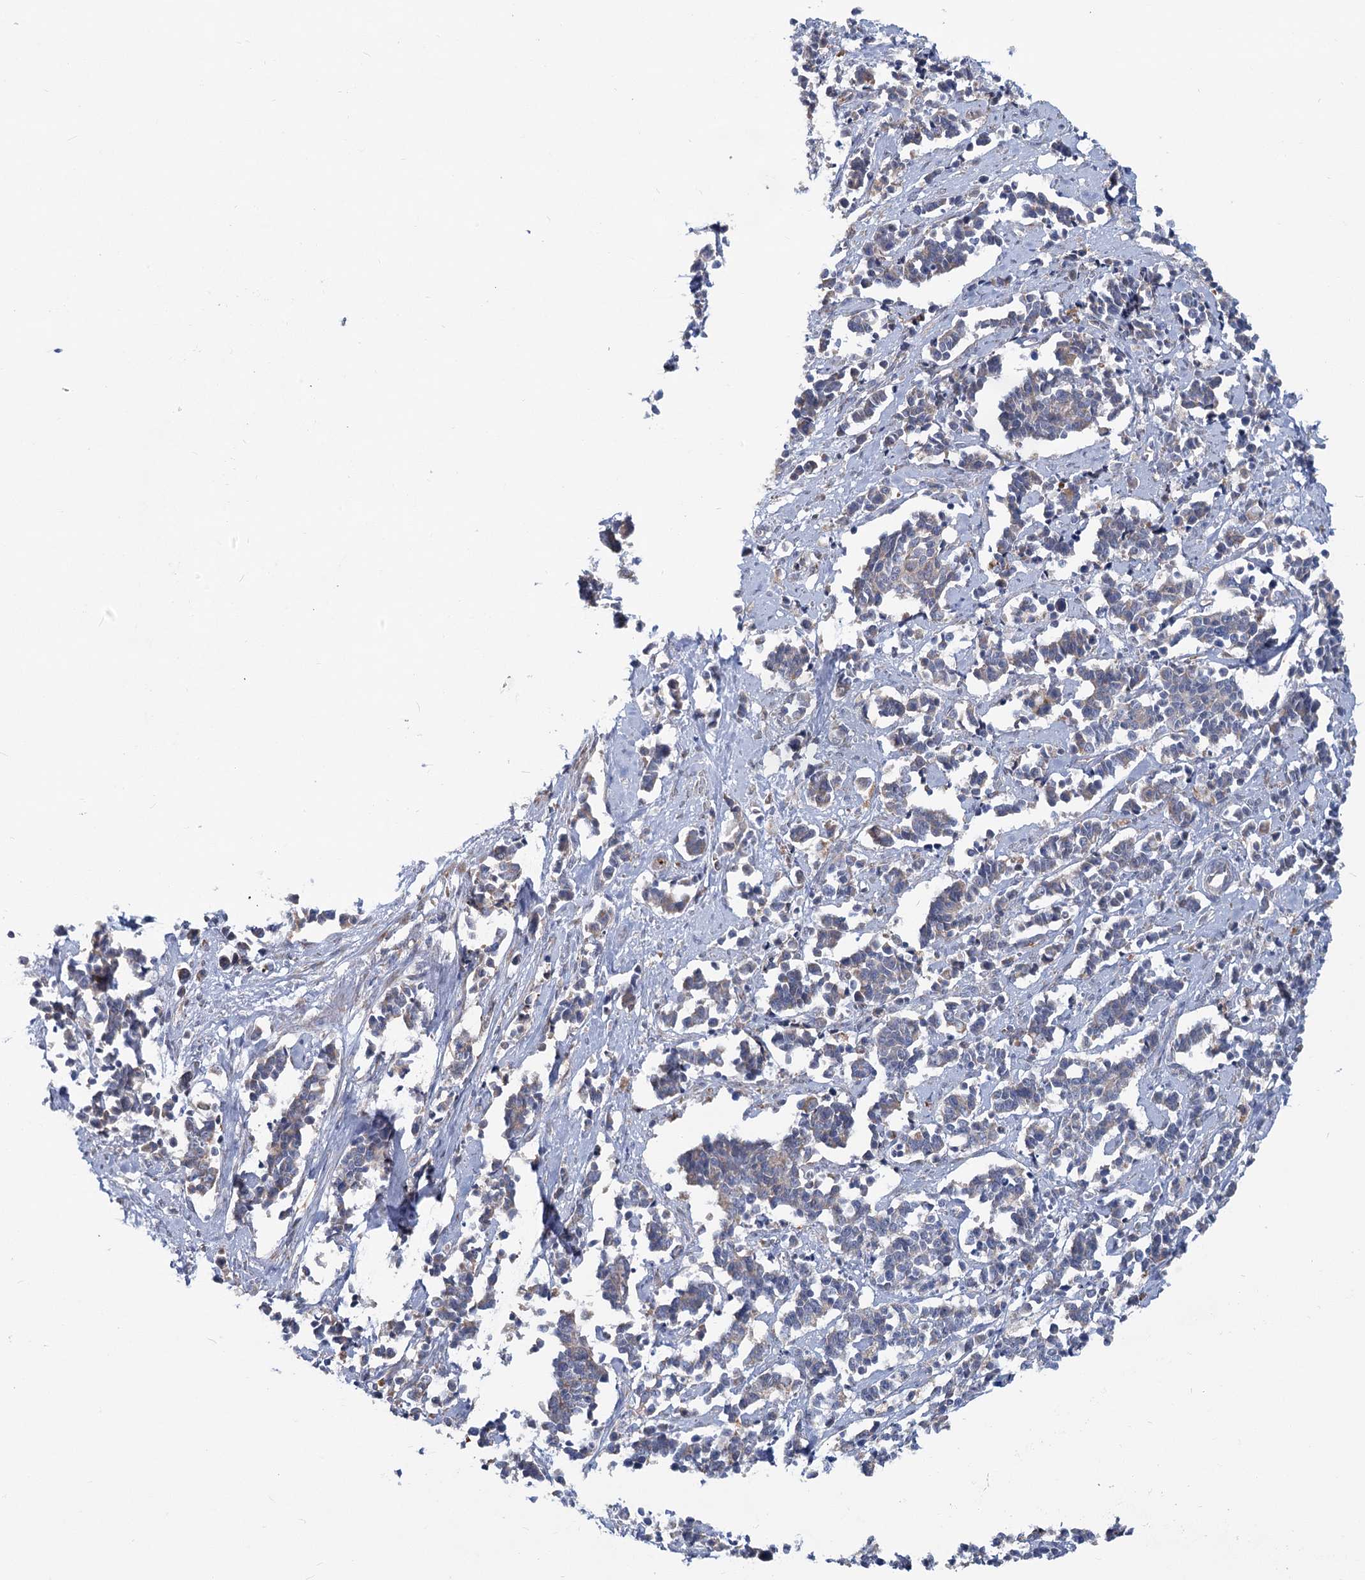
{"staining": {"intensity": "weak", "quantity": "<25%", "location": "cytoplasmic/membranous"}, "tissue": "cervical cancer", "cell_type": "Tumor cells", "image_type": "cancer", "snomed": [{"axis": "morphology", "description": "Normal tissue, NOS"}, {"axis": "morphology", "description": "Squamous cell carcinoma, NOS"}, {"axis": "topography", "description": "Cervix"}], "caption": "DAB immunohistochemical staining of human cervical cancer (squamous cell carcinoma) shows no significant staining in tumor cells. Brightfield microscopy of immunohistochemistry (IHC) stained with DAB (brown) and hematoxylin (blue), captured at high magnification.", "gene": "CIB4", "patient": {"sex": "female", "age": 35}}